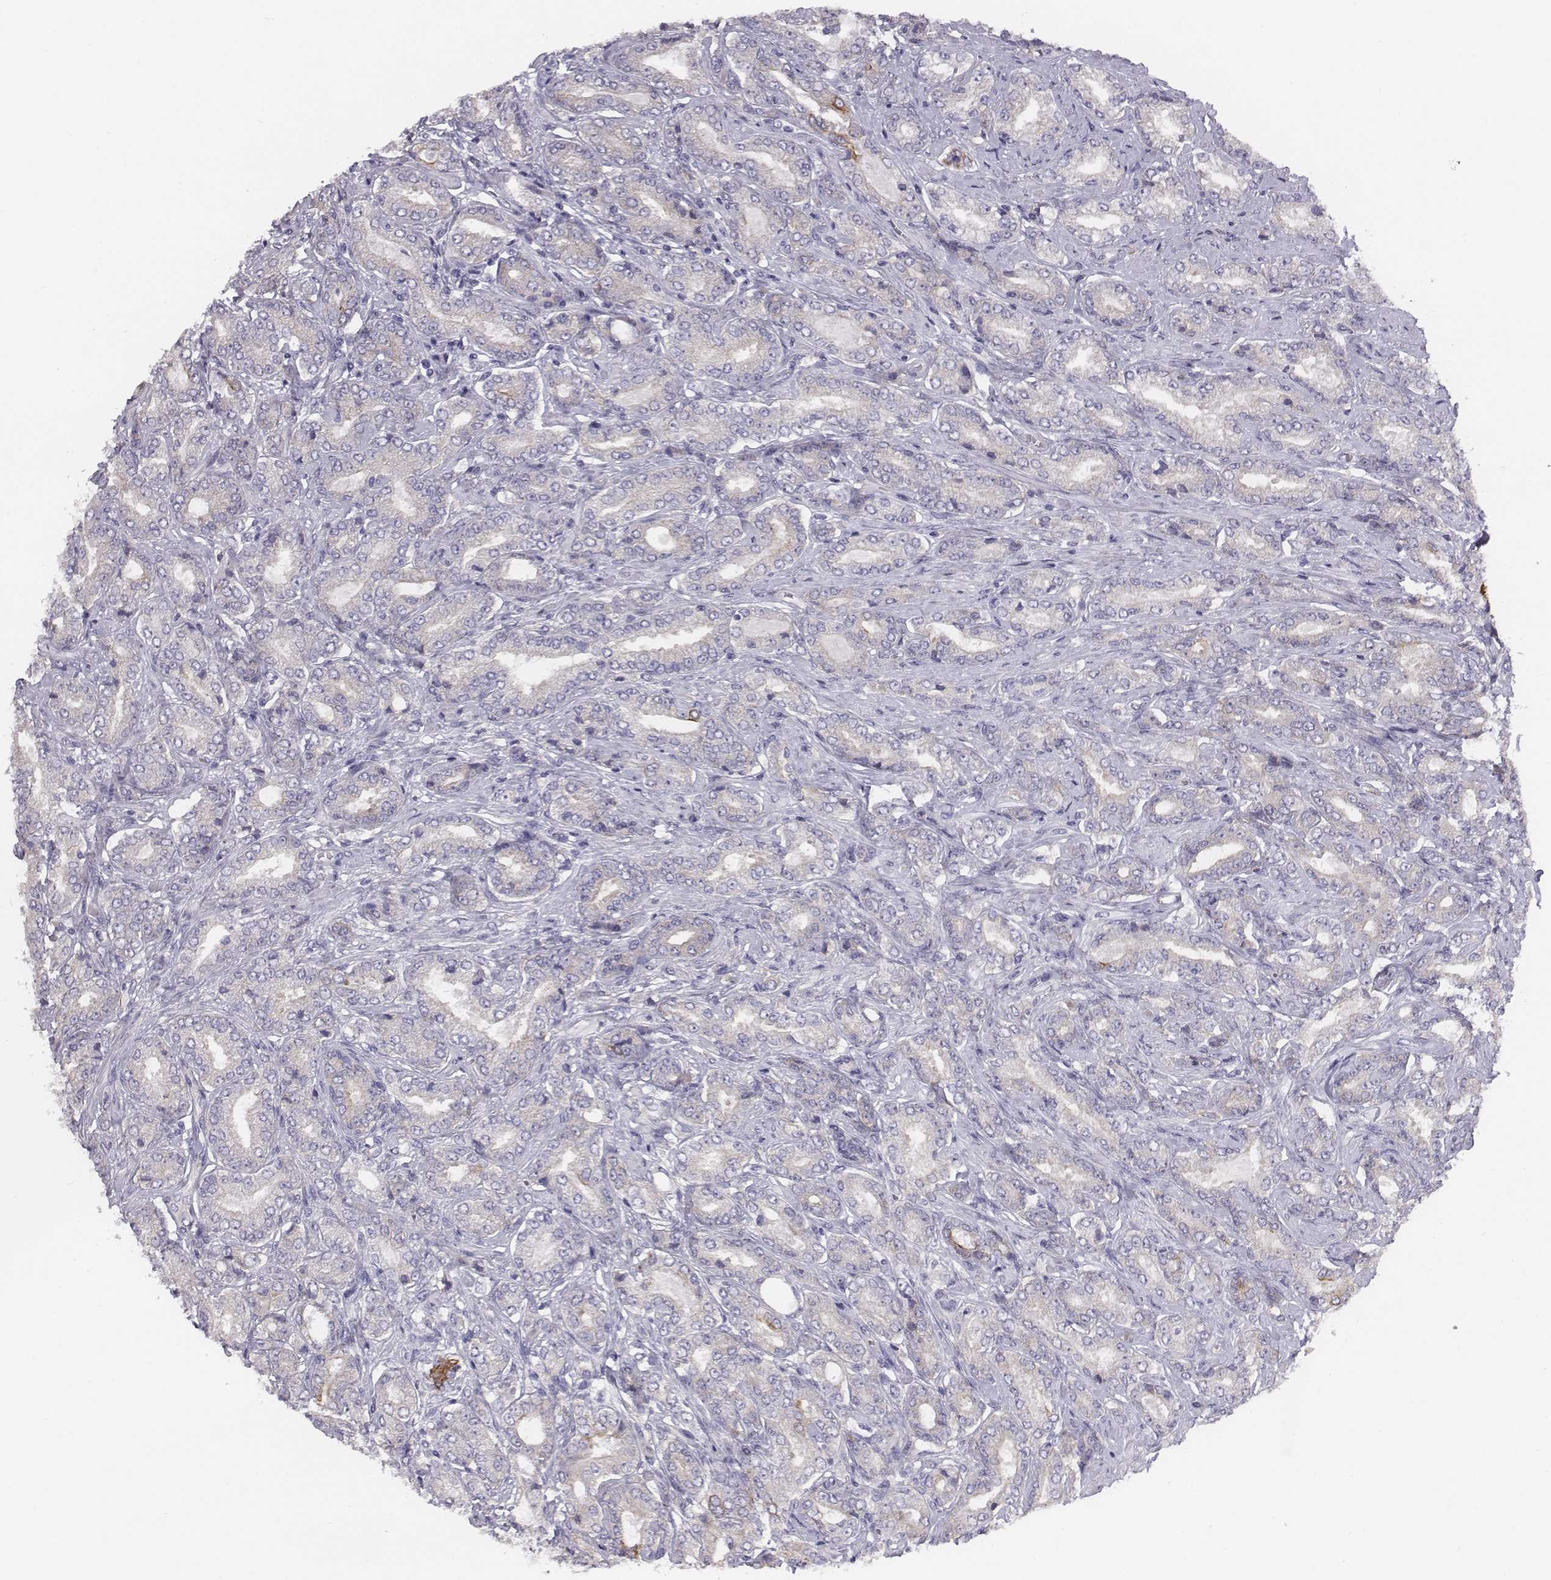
{"staining": {"intensity": "negative", "quantity": "none", "location": "none"}, "tissue": "prostate cancer", "cell_type": "Tumor cells", "image_type": "cancer", "snomed": [{"axis": "morphology", "description": "Adenocarcinoma, NOS"}, {"axis": "topography", "description": "Prostate"}], "caption": "A micrograph of prostate cancer (adenocarcinoma) stained for a protein demonstrates no brown staining in tumor cells. Brightfield microscopy of immunohistochemistry stained with DAB (3,3'-diaminobenzidine) (brown) and hematoxylin (blue), captured at high magnification.", "gene": "CHST14", "patient": {"sex": "male", "age": 64}}